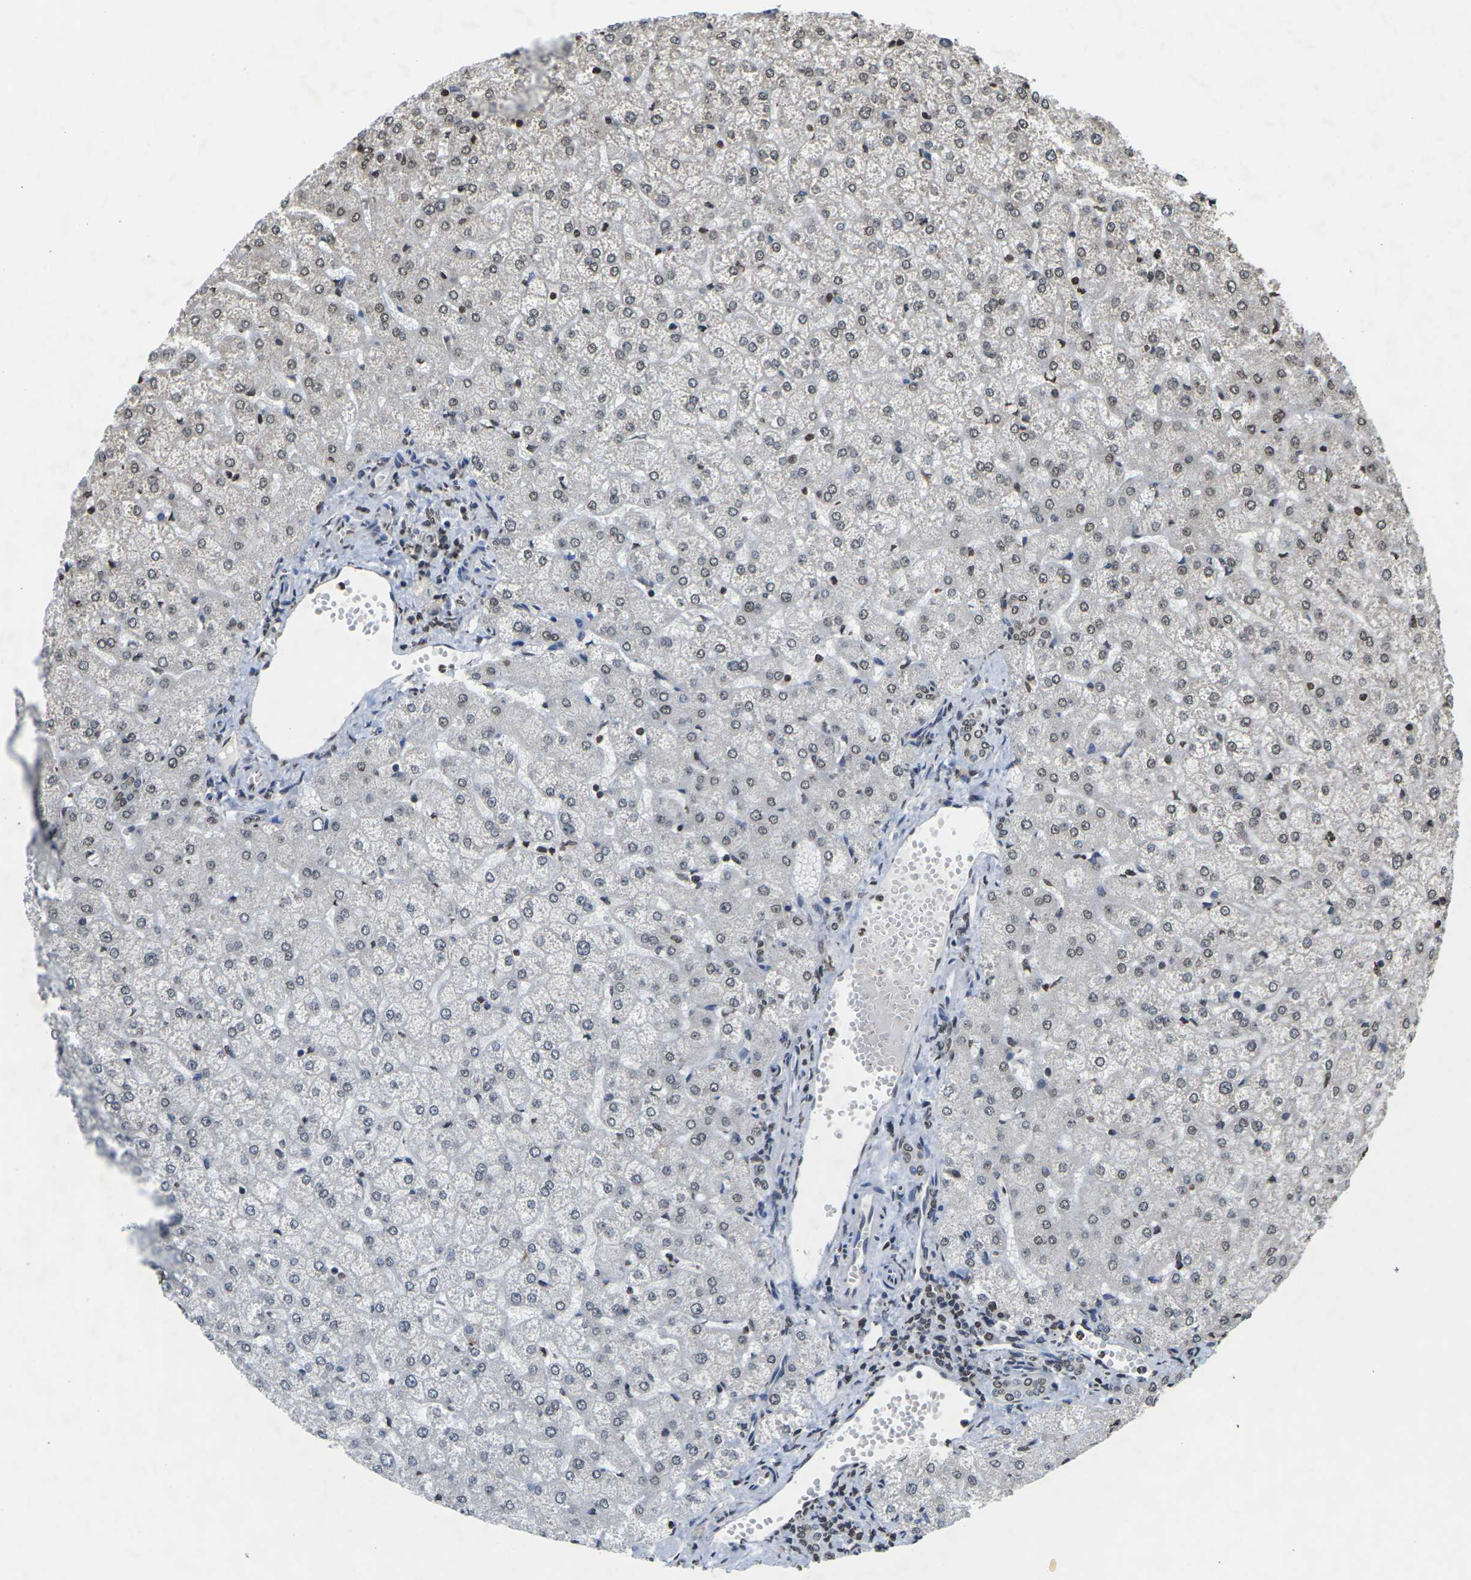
{"staining": {"intensity": "weak", "quantity": "25%-75%", "location": "nuclear"}, "tissue": "liver", "cell_type": "Cholangiocytes", "image_type": "normal", "snomed": [{"axis": "morphology", "description": "Normal tissue, NOS"}, {"axis": "topography", "description": "Liver"}], "caption": "Benign liver reveals weak nuclear positivity in about 25%-75% of cholangiocytes.", "gene": "EMSY", "patient": {"sex": "female", "age": 32}}